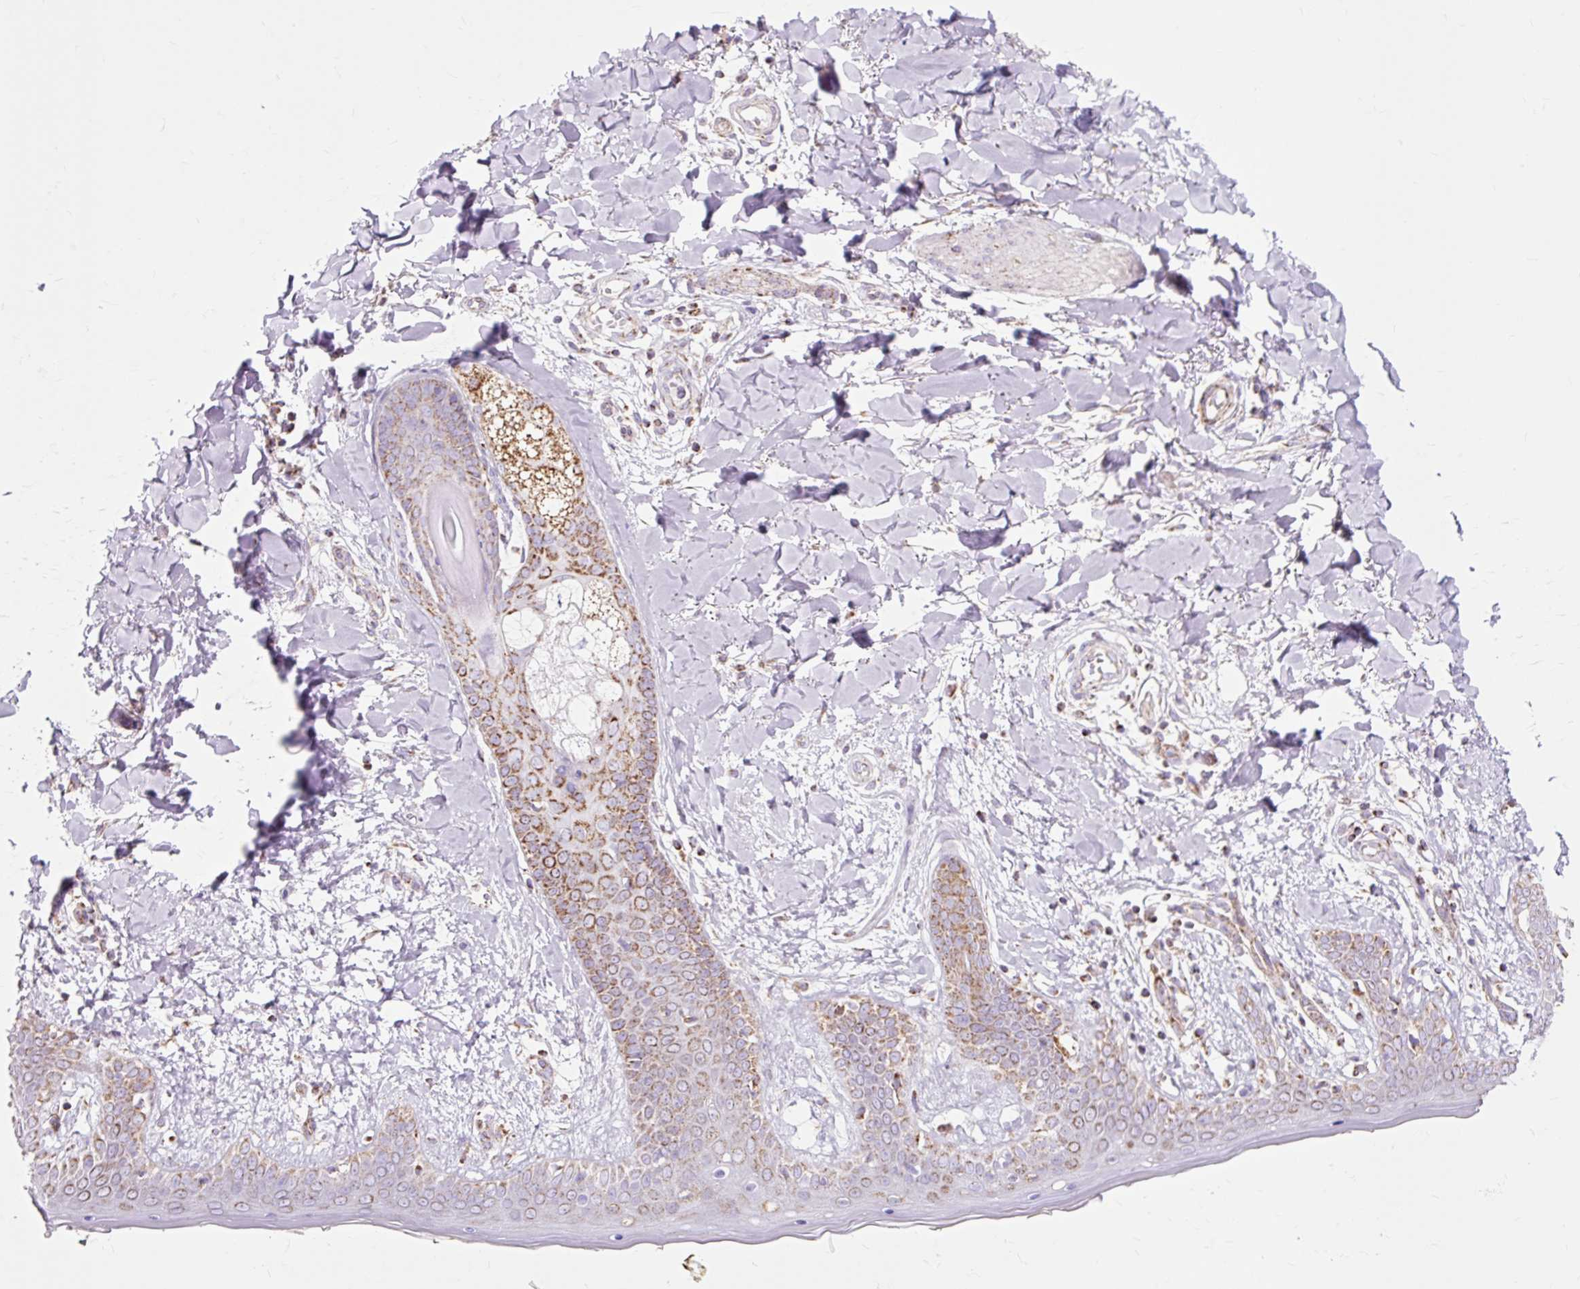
{"staining": {"intensity": "strong", "quantity": ">75%", "location": "cytoplasmic/membranous"}, "tissue": "skin", "cell_type": "Fibroblasts", "image_type": "normal", "snomed": [{"axis": "morphology", "description": "Normal tissue, NOS"}, {"axis": "topography", "description": "Skin"}], "caption": "Brown immunohistochemical staining in normal skin exhibits strong cytoplasmic/membranous expression in approximately >75% of fibroblasts. (DAB (3,3'-diaminobenzidine) = brown stain, brightfield microscopy at high magnification).", "gene": "DLAT", "patient": {"sex": "female", "age": 34}}